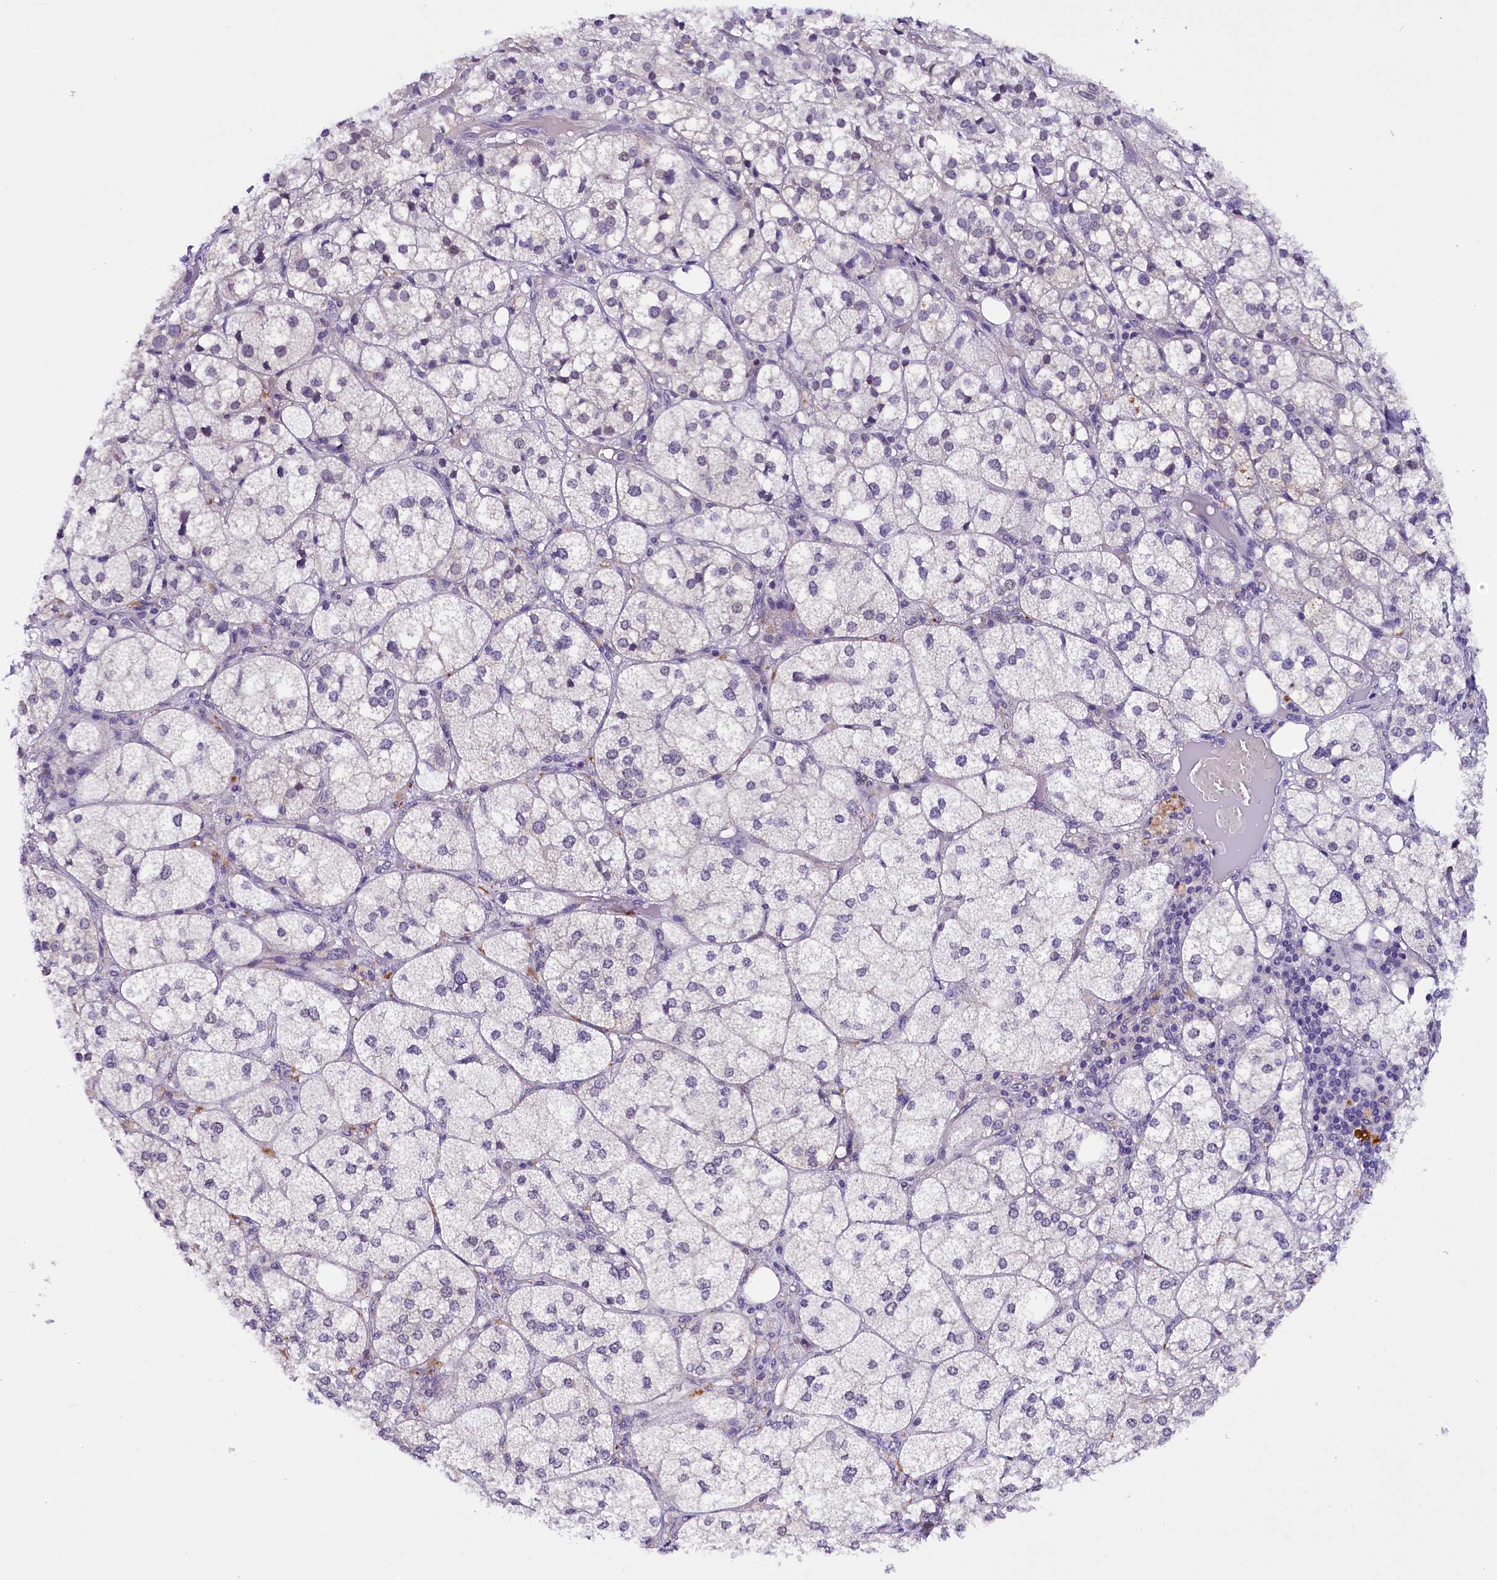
{"staining": {"intensity": "weak", "quantity": "<25%", "location": "cytoplasmic/membranous"}, "tissue": "adrenal gland", "cell_type": "Glandular cells", "image_type": "normal", "snomed": [{"axis": "morphology", "description": "Normal tissue, NOS"}, {"axis": "topography", "description": "Adrenal gland"}], "caption": "An IHC histopathology image of benign adrenal gland is shown. There is no staining in glandular cells of adrenal gland.", "gene": "IQCN", "patient": {"sex": "female", "age": 61}}